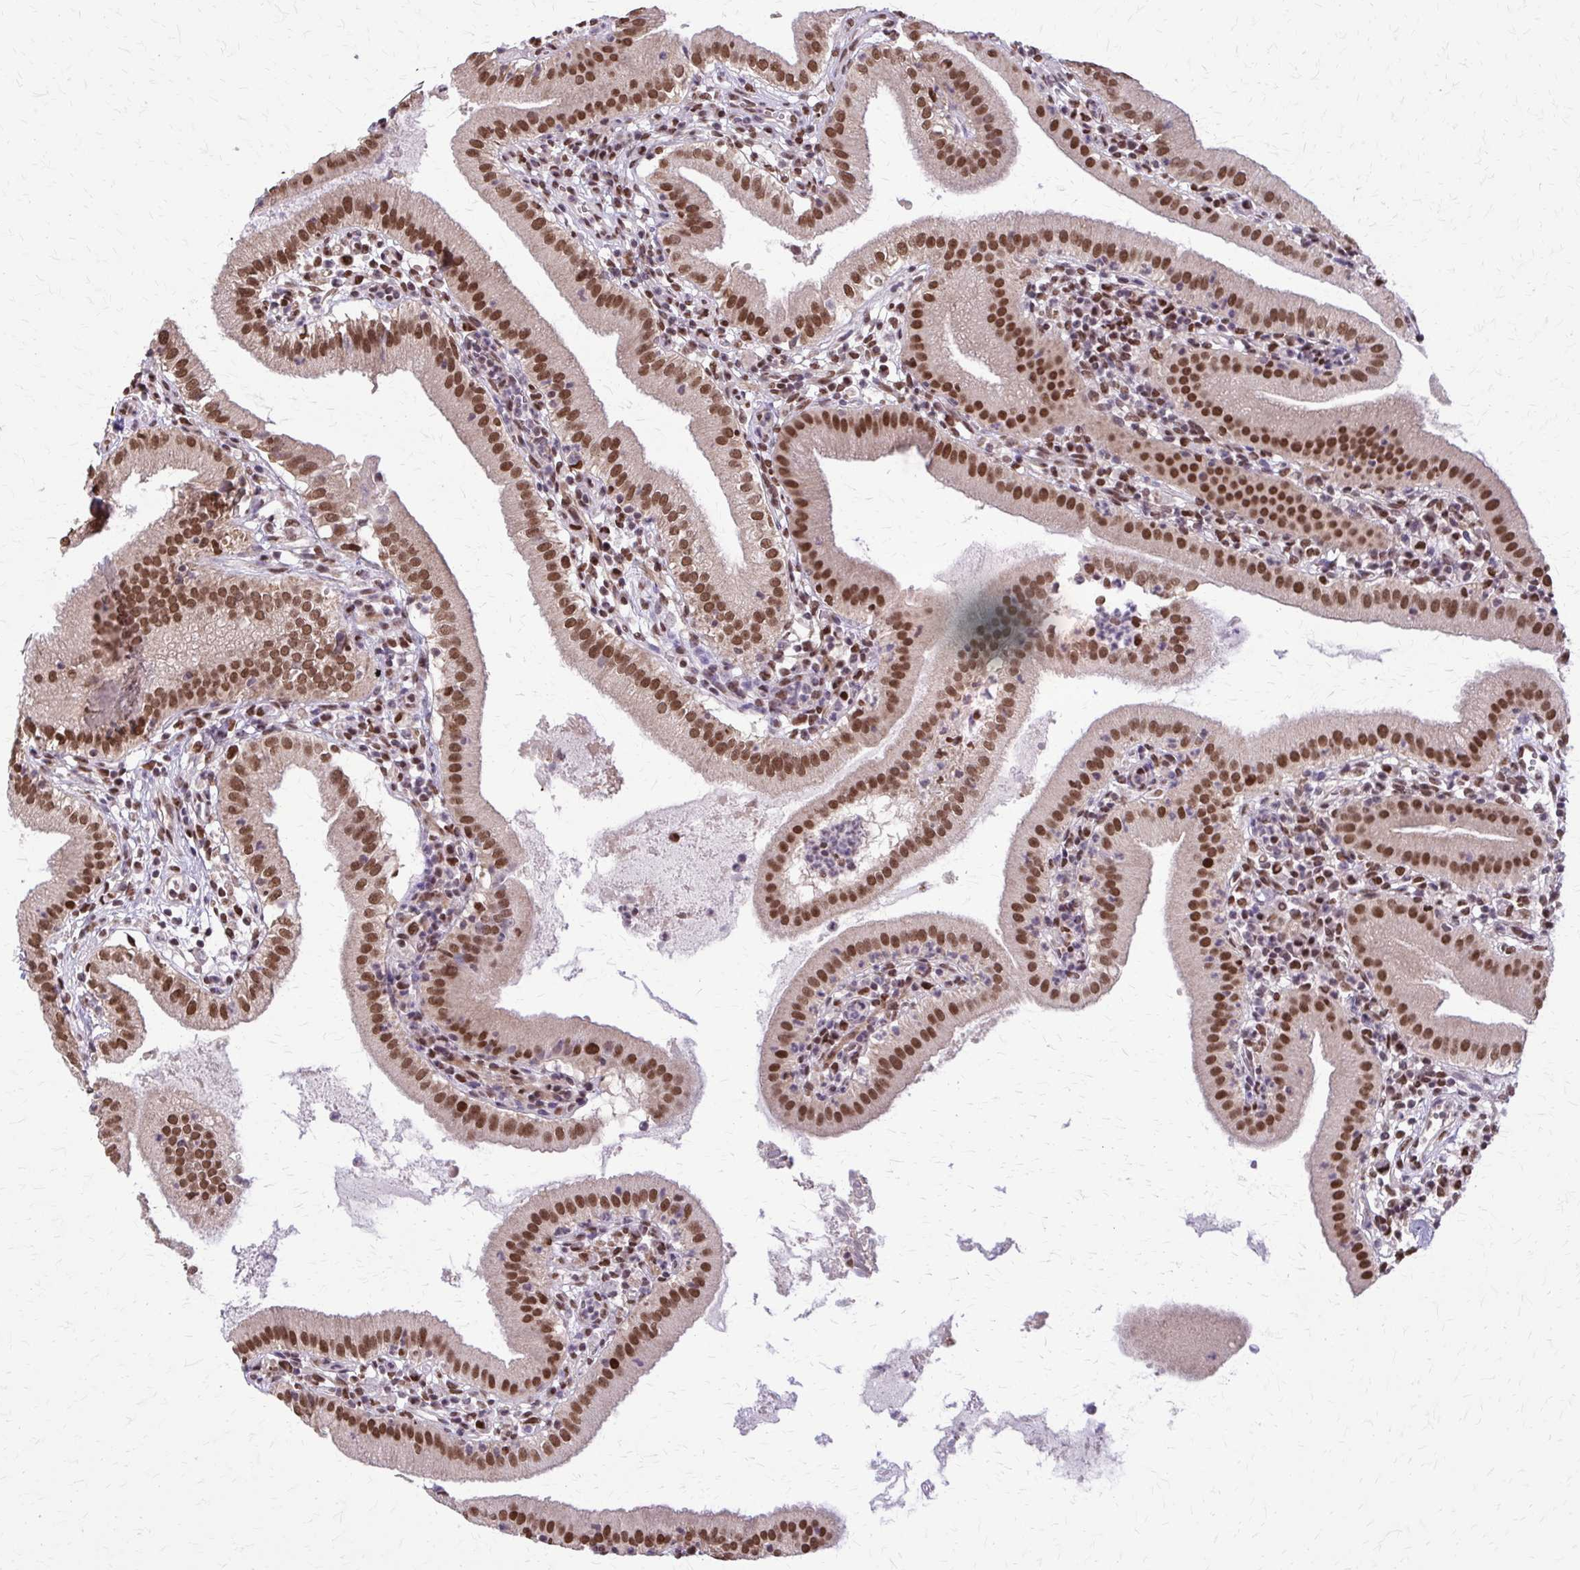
{"staining": {"intensity": "moderate", "quantity": ">75%", "location": "nuclear"}, "tissue": "gallbladder", "cell_type": "Glandular cells", "image_type": "normal", "snomed": [{"axis": "morphology", "description": "Normal tissue, NOS"}, {"axis": "topography", "description": "Gallbladder"}], "caption": "Moderate nuclear expression for a protein is seen in about >75% of glandular cells of normal gallbladder using IHC.", "gene": "TTF1", "patient": {"sex": "female", "age": 65}}